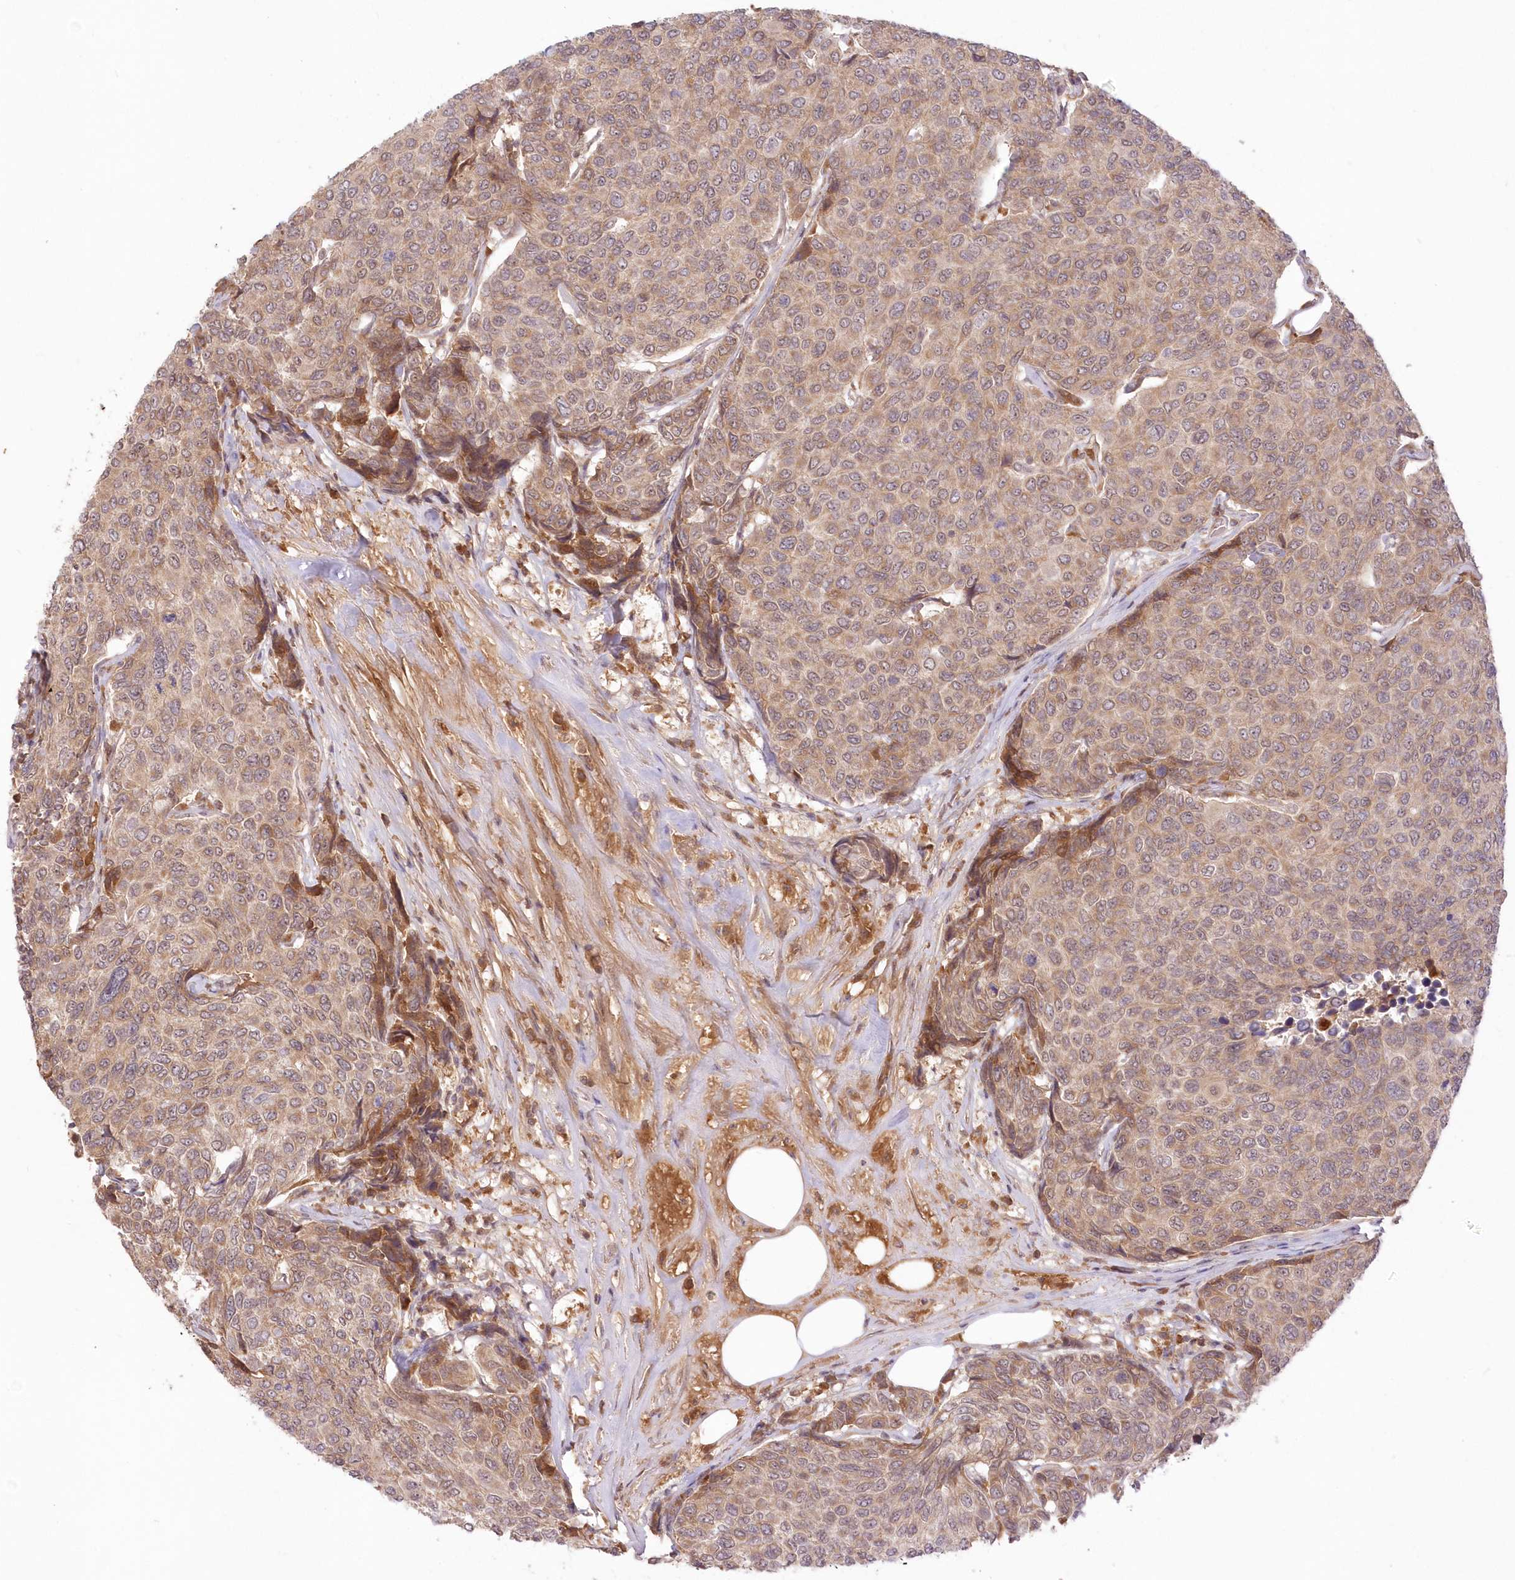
{"staining": {"intensity": "weak", "quantity": ">75%", "location": "cytoplasmic/membranous"}, "tissue": "breast cancer", "cell_type": "Tumor cells", "image_type": "cancer", "snomed": [{"axis": "morphology", "description": "Duct carcinoma"}, {"axis": "topography", "description": "Breast"}], "caption": "Immunohistochemistry micrograph of neoplastic tissue: human breast cancer (infiltrating ductal carcinoma) stained using IHC displays low levels of weak protein expression localized specifically in the cytoplasmic/membranous of tumor cells, appearing as a cytoplasmic/membranous brown color.", "gene": "MTMR3", "patient": {"sex": "female", "age": 55}}